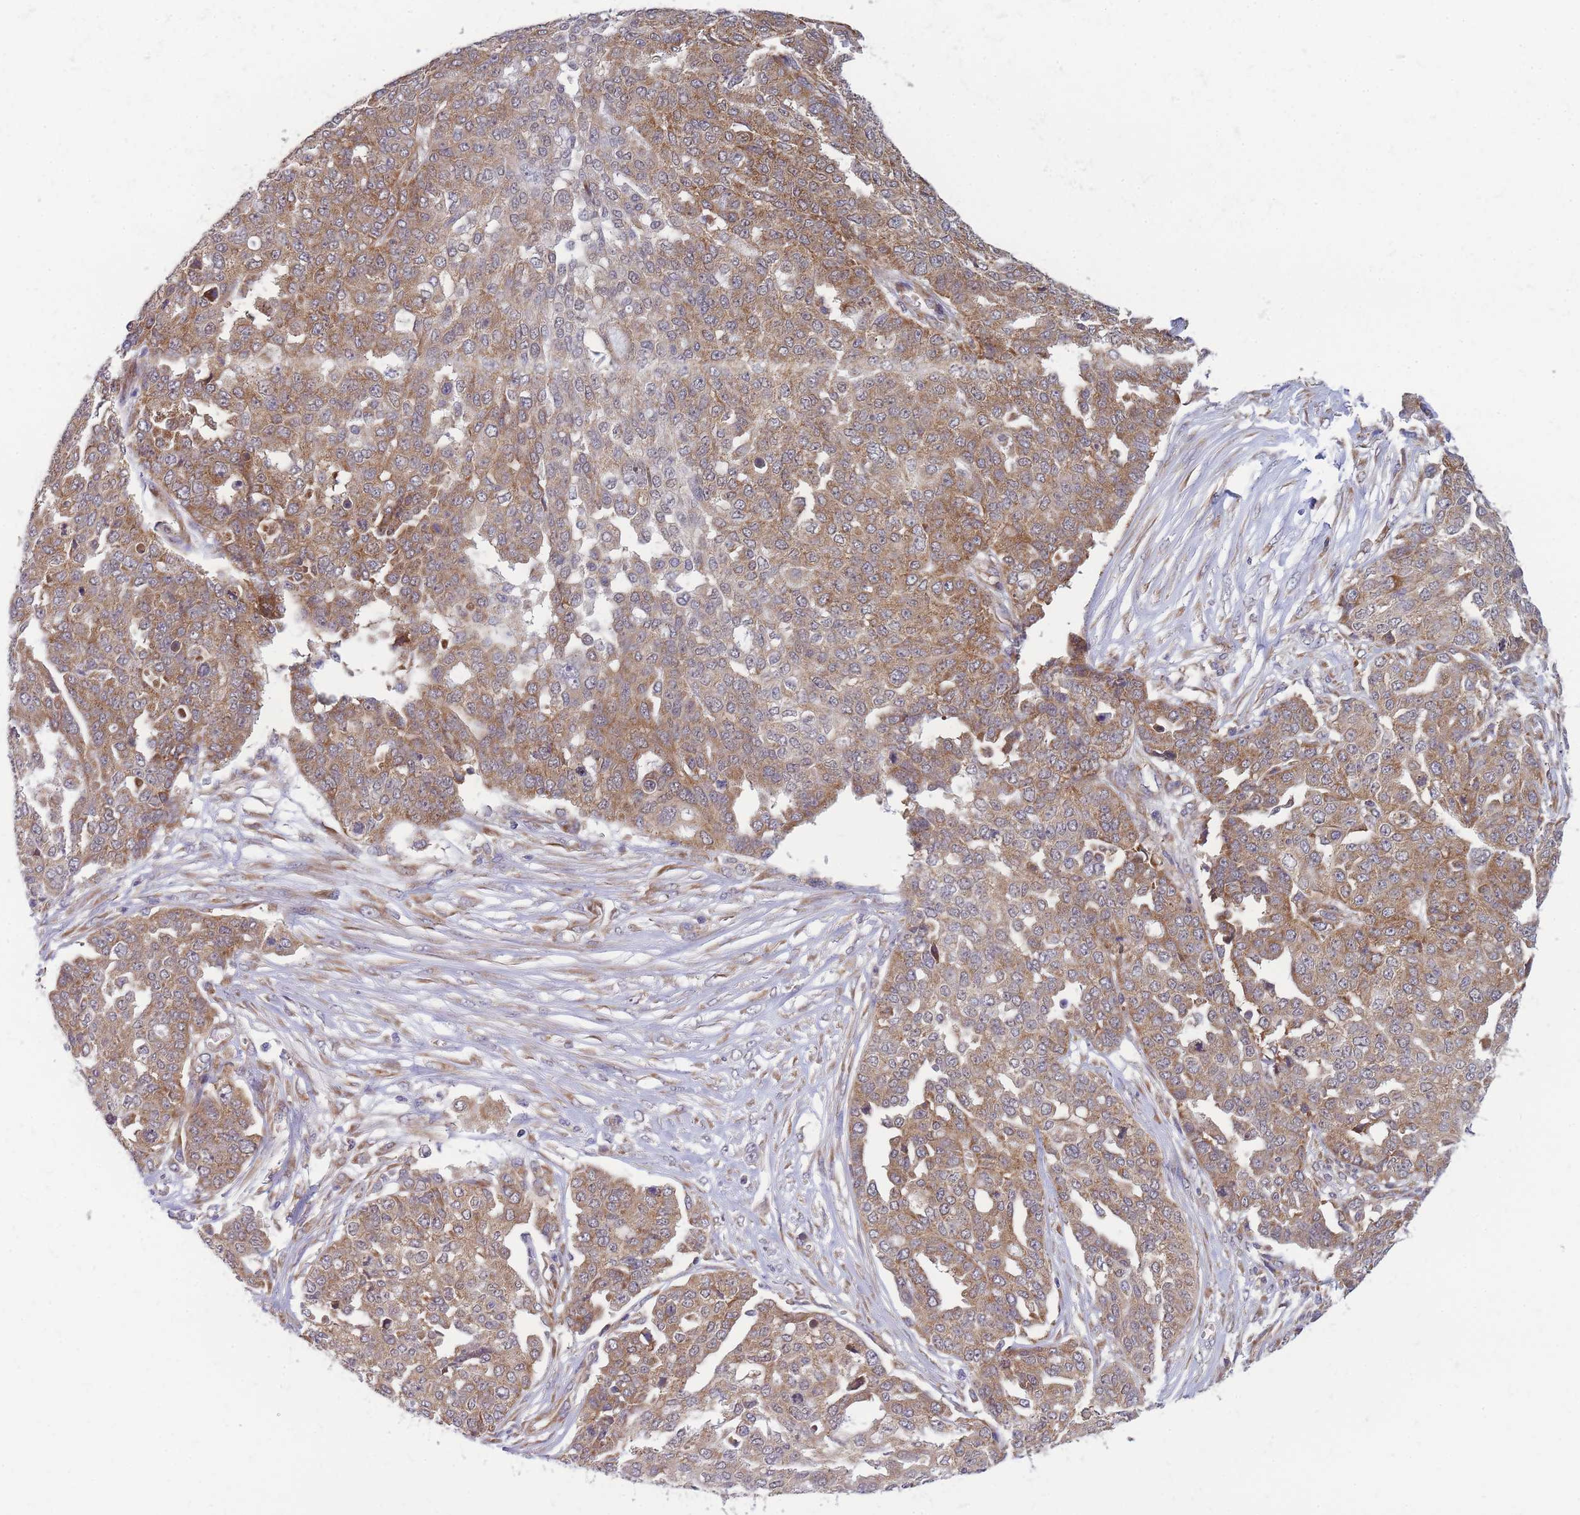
{"staining": {"intensity": "moderate", "quantity": ">75%", "location": "cytoplasmic/membranous"}, "tissue": "ovarian cancer", "cell_type": "Tumor cells", "image_type": "cancer", "snomed": [{"axis": "morphology", "description": "Cystadenocarcinoma, serous, NOS"}, {"axis": "topography", "description": "Soft tissue"}, {"axis": "topography", "description": "Ovary"}], "caption": "An IHC image of tumor tissue is shown. Protein staining in brown highlights moderate cytoplasmic/membranous positivity in ovarian cancer (serous cystadenocarcinoma) within tumor cells. The staining was performed using DAB (3,3'-diaminobenzidine) to visualize the protein expression in brown, while the nuclei were stained in blue with hematoxylin (Magnification: 20x).", "gene": "MRPL23", "patient": {"sex": "female", "age": 57}}